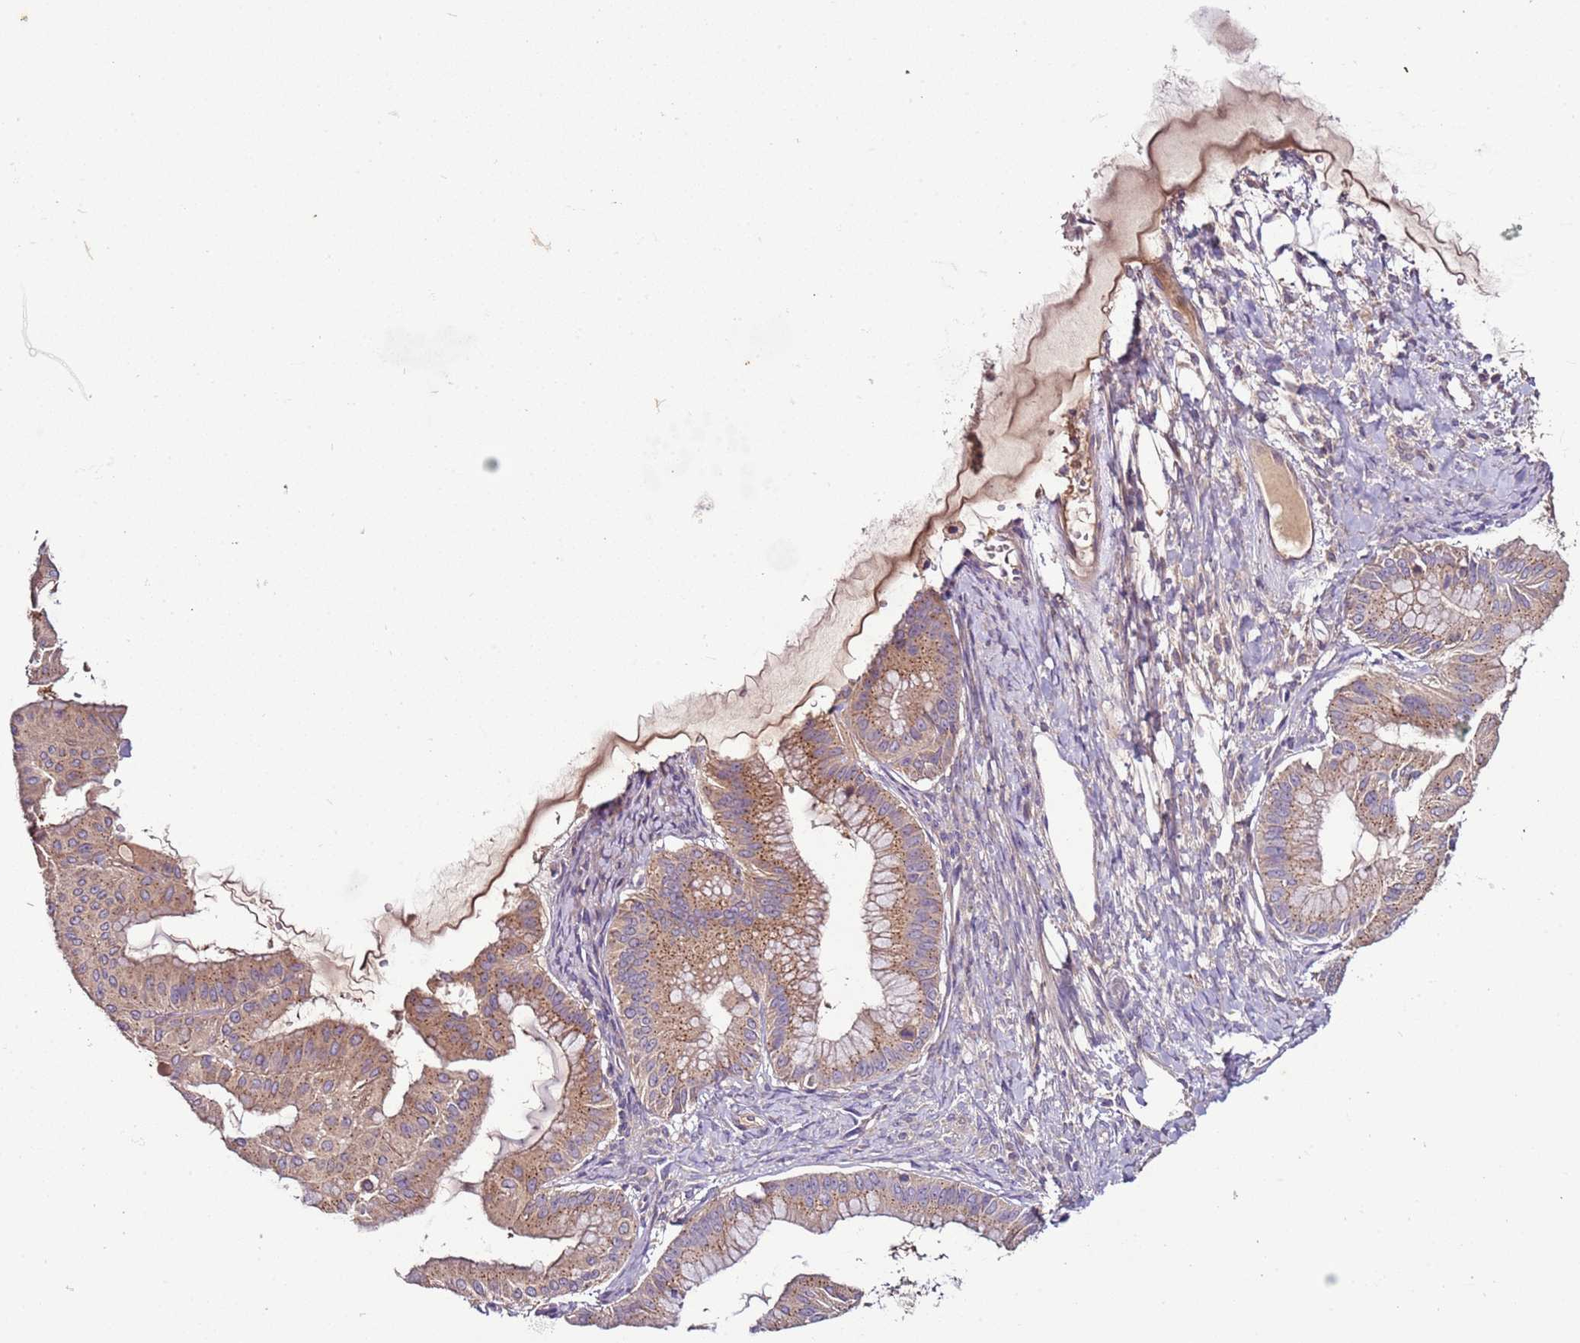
{"staining": {"intensity": "moderate", "quantity": ">75%", "location": "cytoplasmic/membranous"}, "tissue": "ovarian cancer", "cell_type": "Tumor cells", "image_type": "cancer", "snomed": [{"axis": "morphology", "description": "Cystadenocarcinoma, mucinous, NOS"}, {"axis": "topography", "description": "Ovary"}], "caption": "Protein positivity by immunohistochemistry displays moderate cytoplasmic/membranous staining in about >75% of tumor cells in mucinous cystadenocarcinoma (ovarian).", "gene": "FAM20A", "patient": {"sex": "female", "age": 61}}